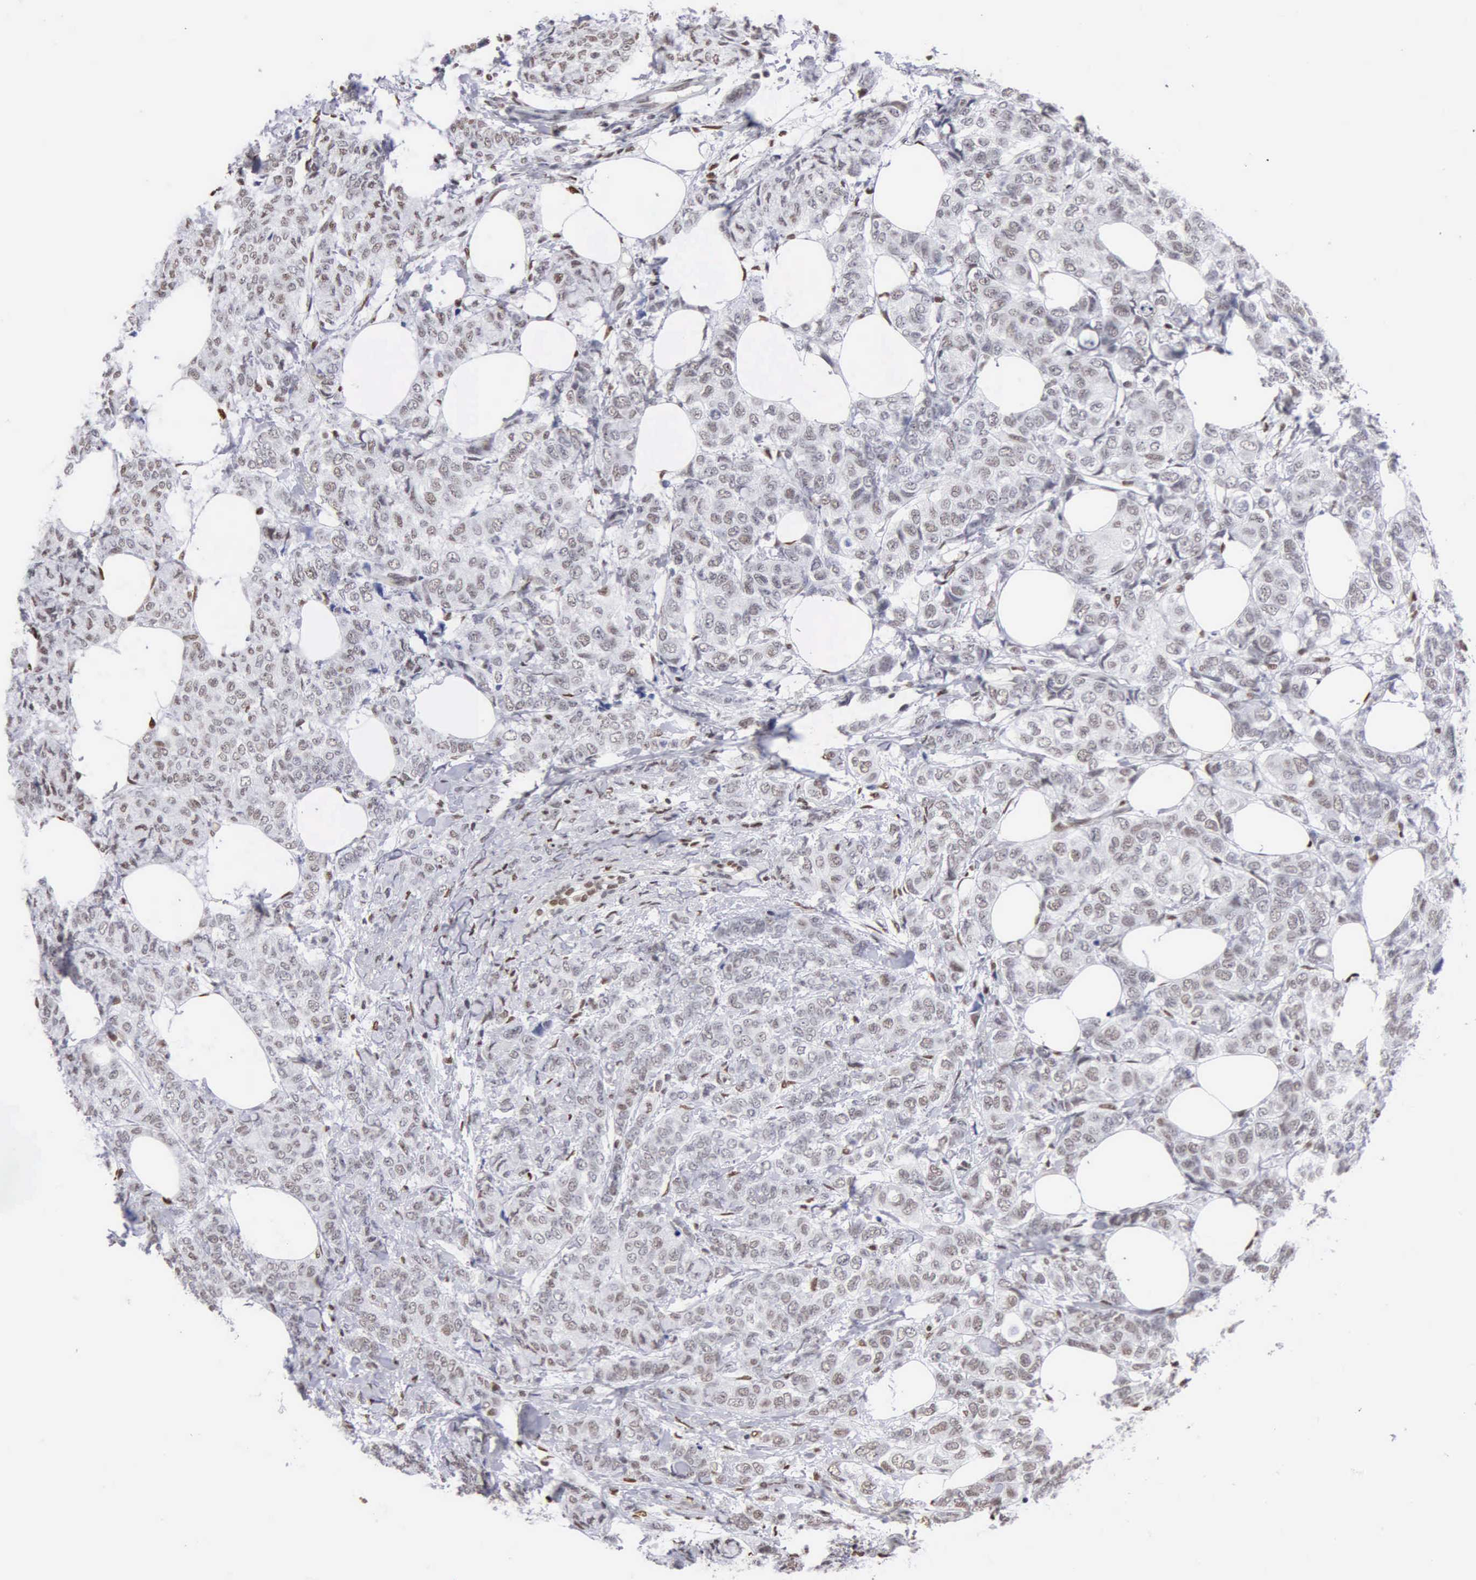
{"staining": {"intensity": "weak", "quantity": "<25%", "location": "nuclear"}, "tissue": "breast cancer", "cell_type": "Tumor cells", "image_type": "cancer", "snomed": [{"axis": "morphology", "description": "Lobular carcinoma"}, {"axis": "topography", "description": "Breast"}], "caption": "Breast cancer stained for a protein using IHC reveals no positivity tumor cells.", "gene": "CCNG1", "patient": {"sex": "female", "age": 60}}